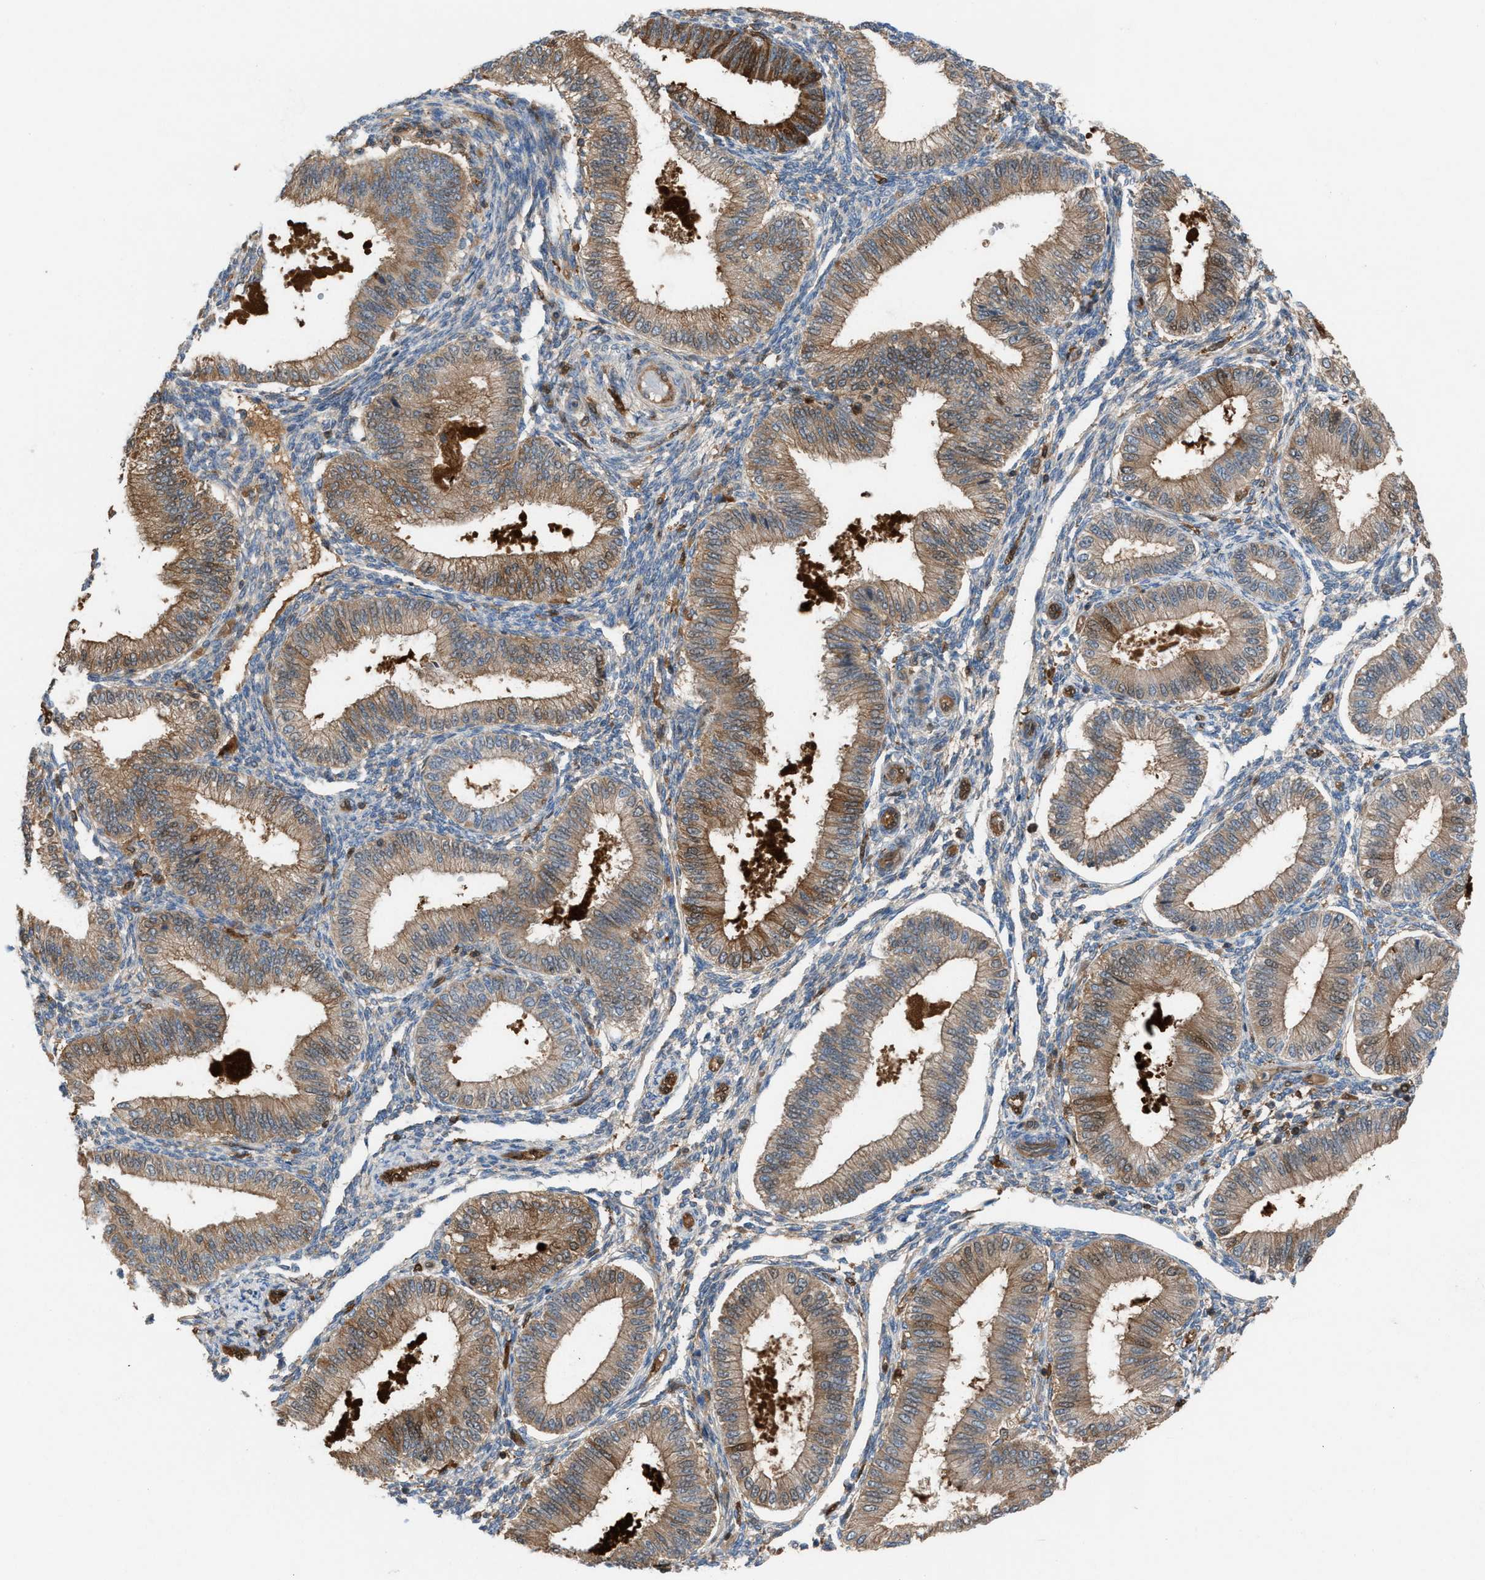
{"staining": {"intensity": "moderate", "quantity": "<25%", "location": "cytoplasmic/membranous"}, "tissue": "endometrium", "cell_type": "Cells in endometrial stroma", "image_type": "normal", "snomed": [{"axis": "morphology", "description": "Normal tissue, NOS"}, {"axis": "topography", "description": "Endometrium"}], "caption": "The histopathology image shows immunohistochemical staining of normal endometrium. There is moderate cytoplasmic/membranous expression is identified in approximately <25% of cells in endometrial stroma.", "gene": "TPK1", "patient": {"sex": "female", "age": 39}}